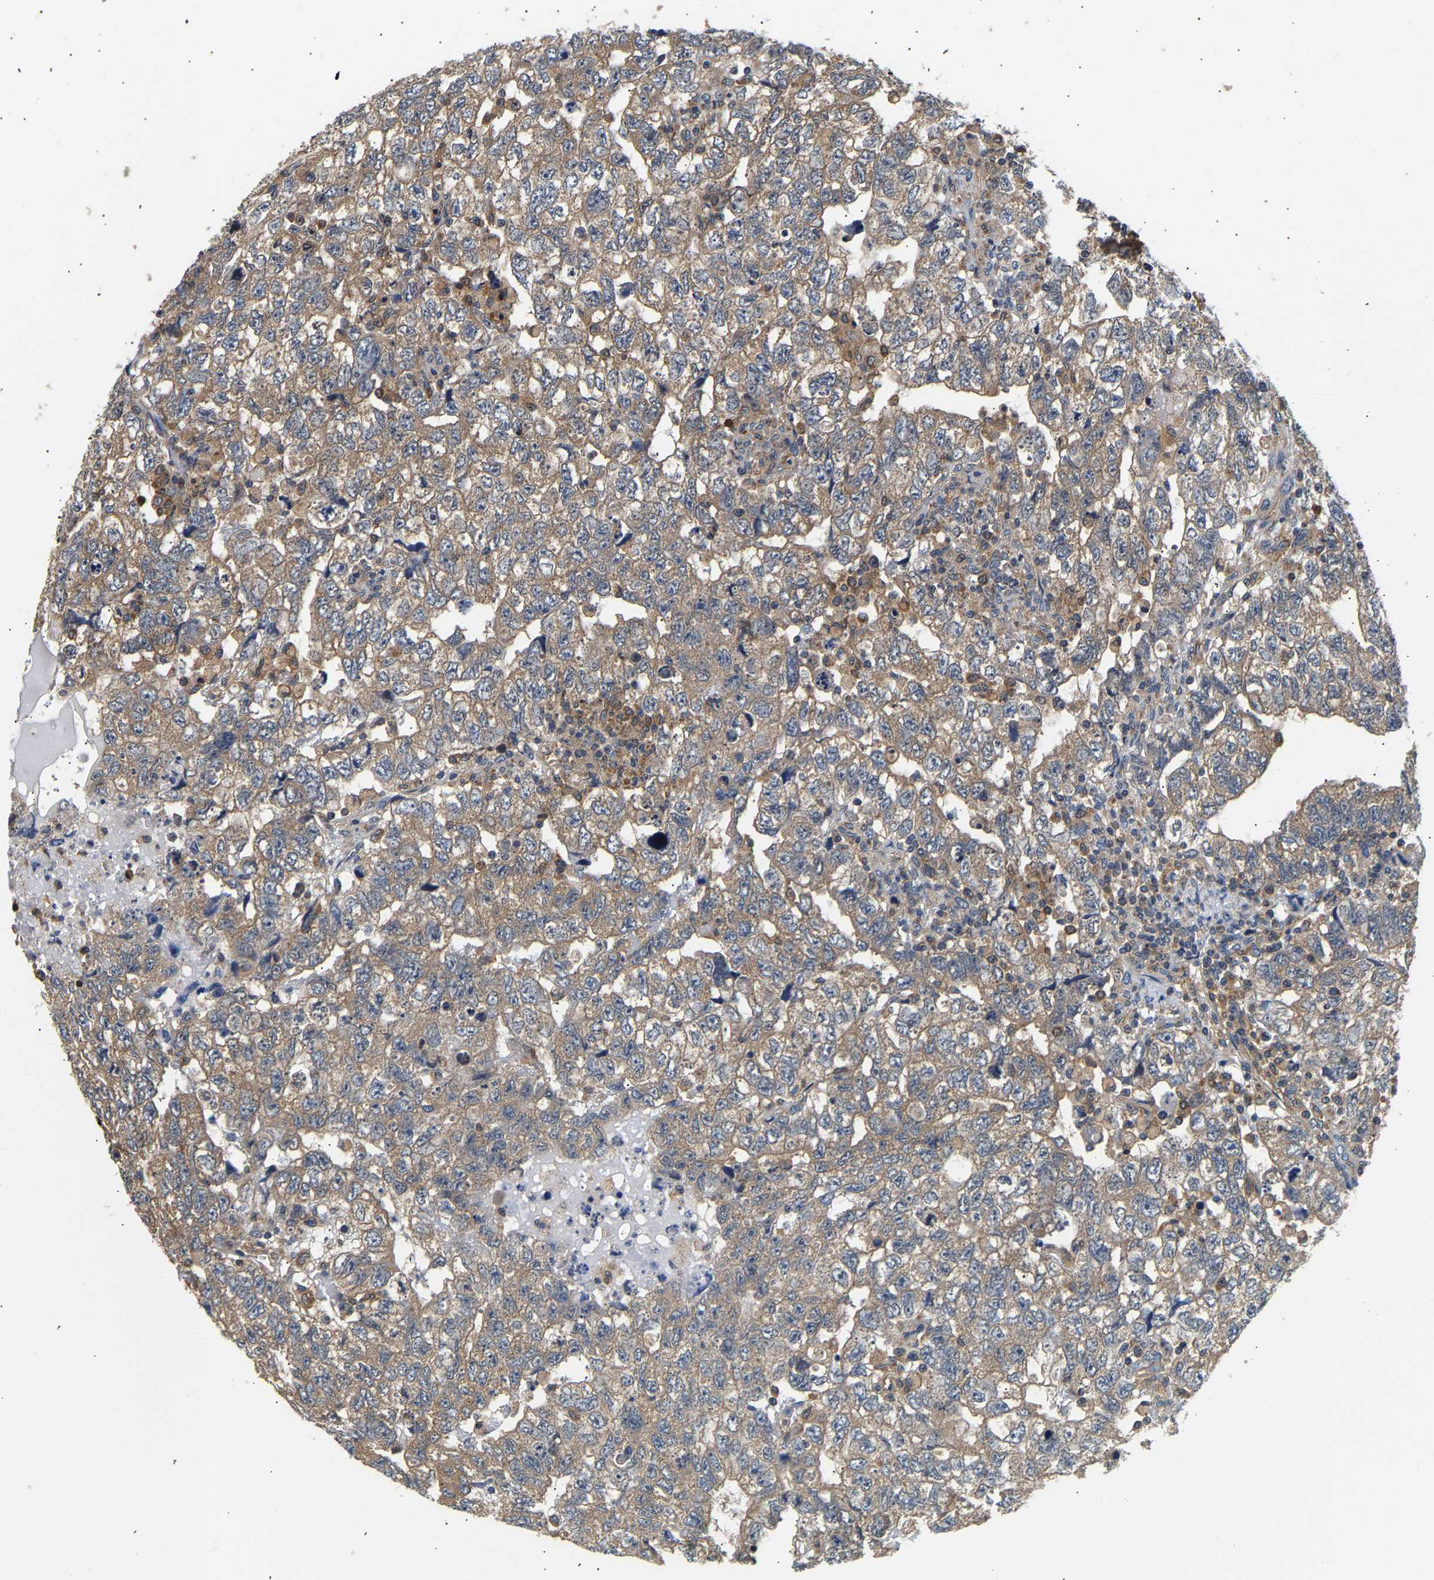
{"staining": {"intensity": "moderate", "quantity": ">75%", "location": "cytoplasmic/membranous"}, "tissue": "testis cancer", "cell_type": "Tumor cells", "image_type": "cancer", "snomed": [{"axis": "morphology", "description": "Carcinoma, Embryonal, NOS"}, {"axis": "topography", "description": "Testis"}], "caption": "A brown stain shows moderate cytoplasmic/membranous staining of a protein in human testis cancer tumor cells.", "gene": "PPID", "patient": {"sex": "male", "age": 36}}